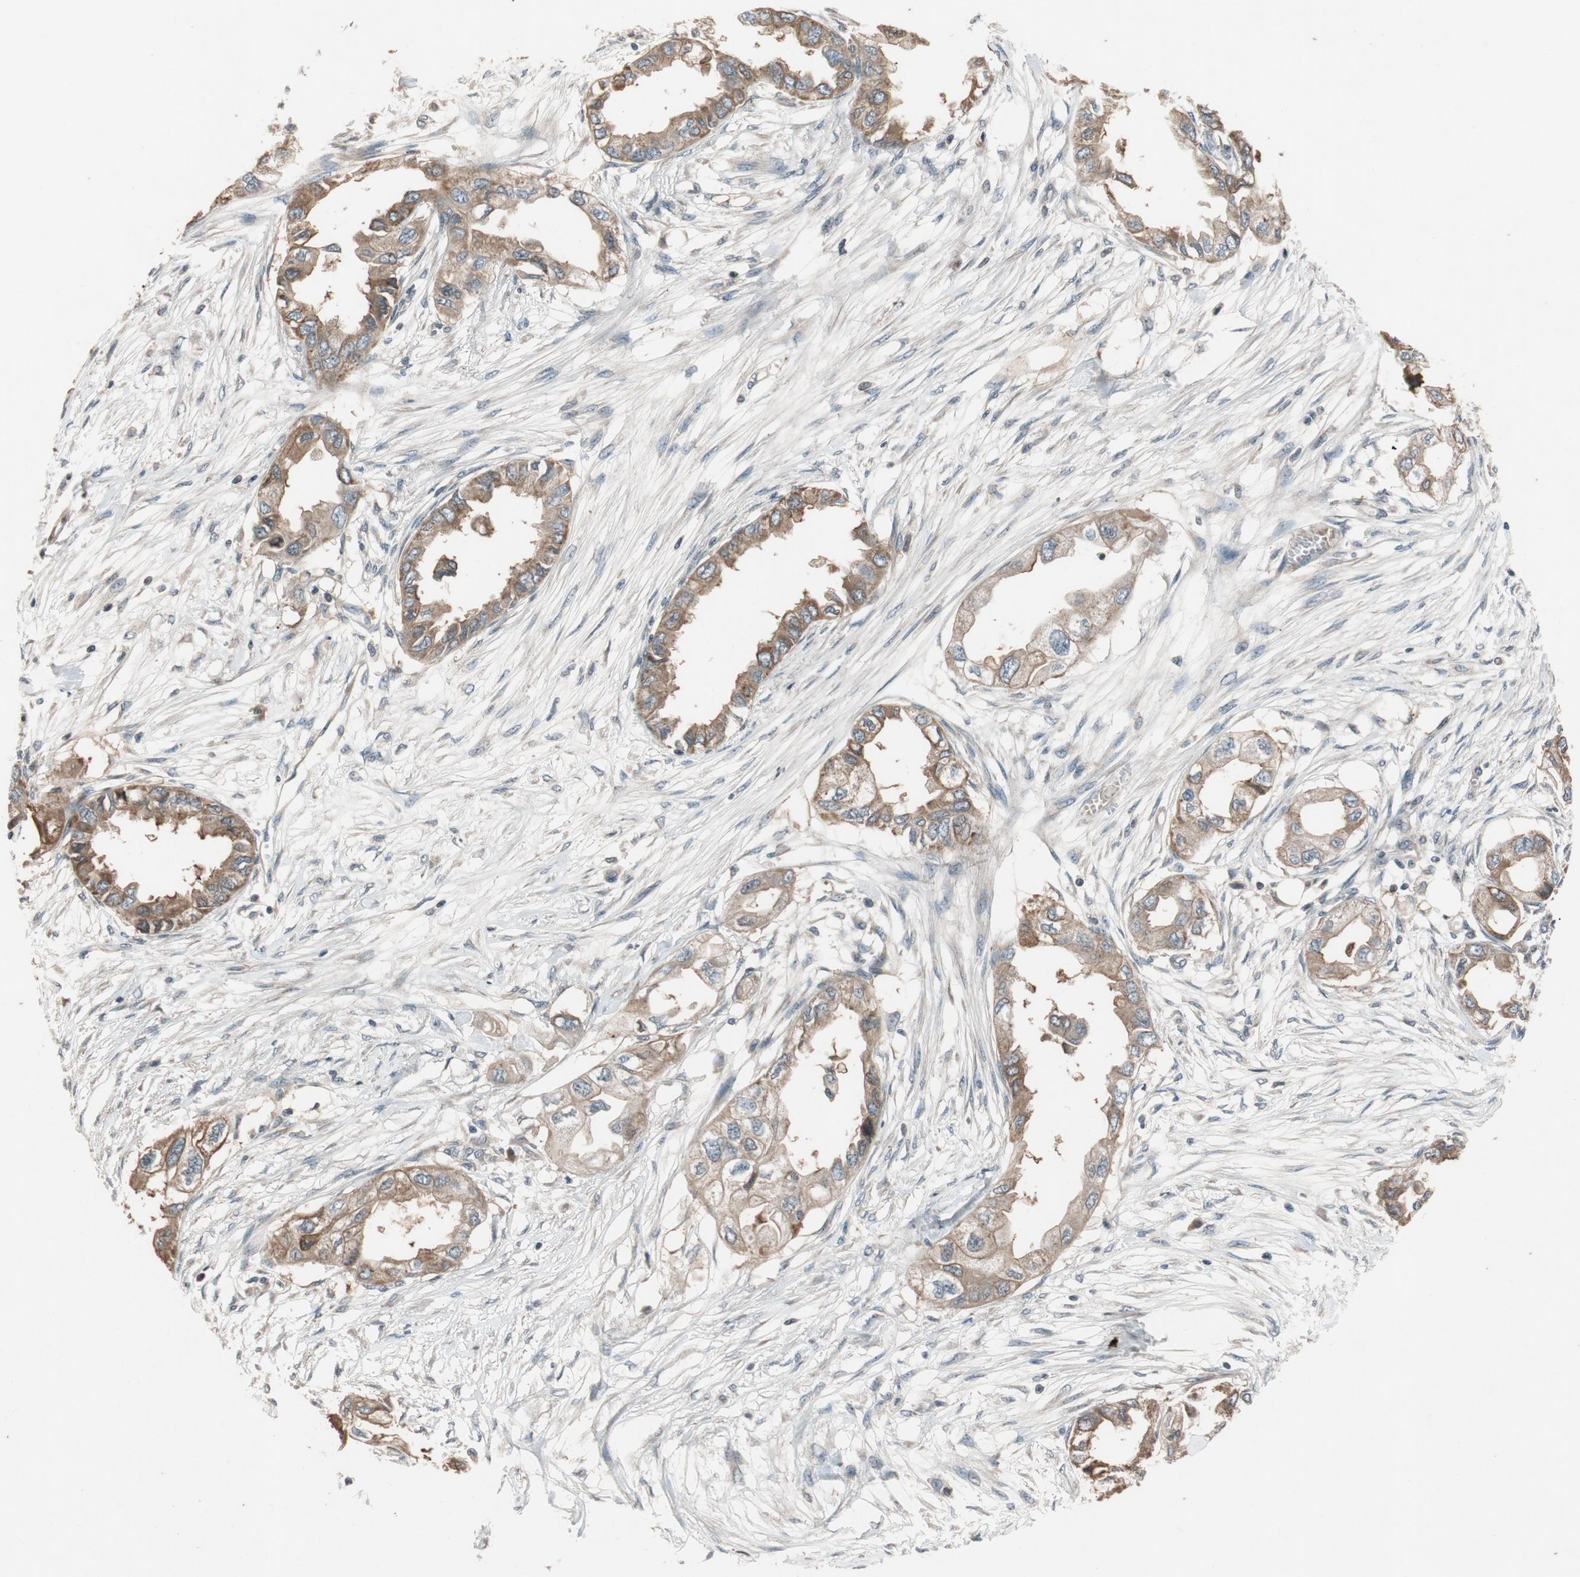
{"staining": {"intensity": "moderate", "quantity": ">75%", "location": "cytoplasmic/membranous"}, "tissue": "endometrial cancer", "cell_type": "Tumor cells", "image_type": "cancer", "snomed": [{"axis": "morphology", "description": "Adenocarcinoma, NOS"}, {"axis": "topography", "description": "Endometrium"}], "caption": "Moderate cytoplasmic/membranous positivity is seen in approximately >75% of tumor cells in endometrial adenocarcinoma. (DAB (3,3'-diaminobenzidine) IHC, brown staining for protein, blue staining for nuclei).", "gene": "ATP2C1", "patient": {"sex": "female", "age": 67}}